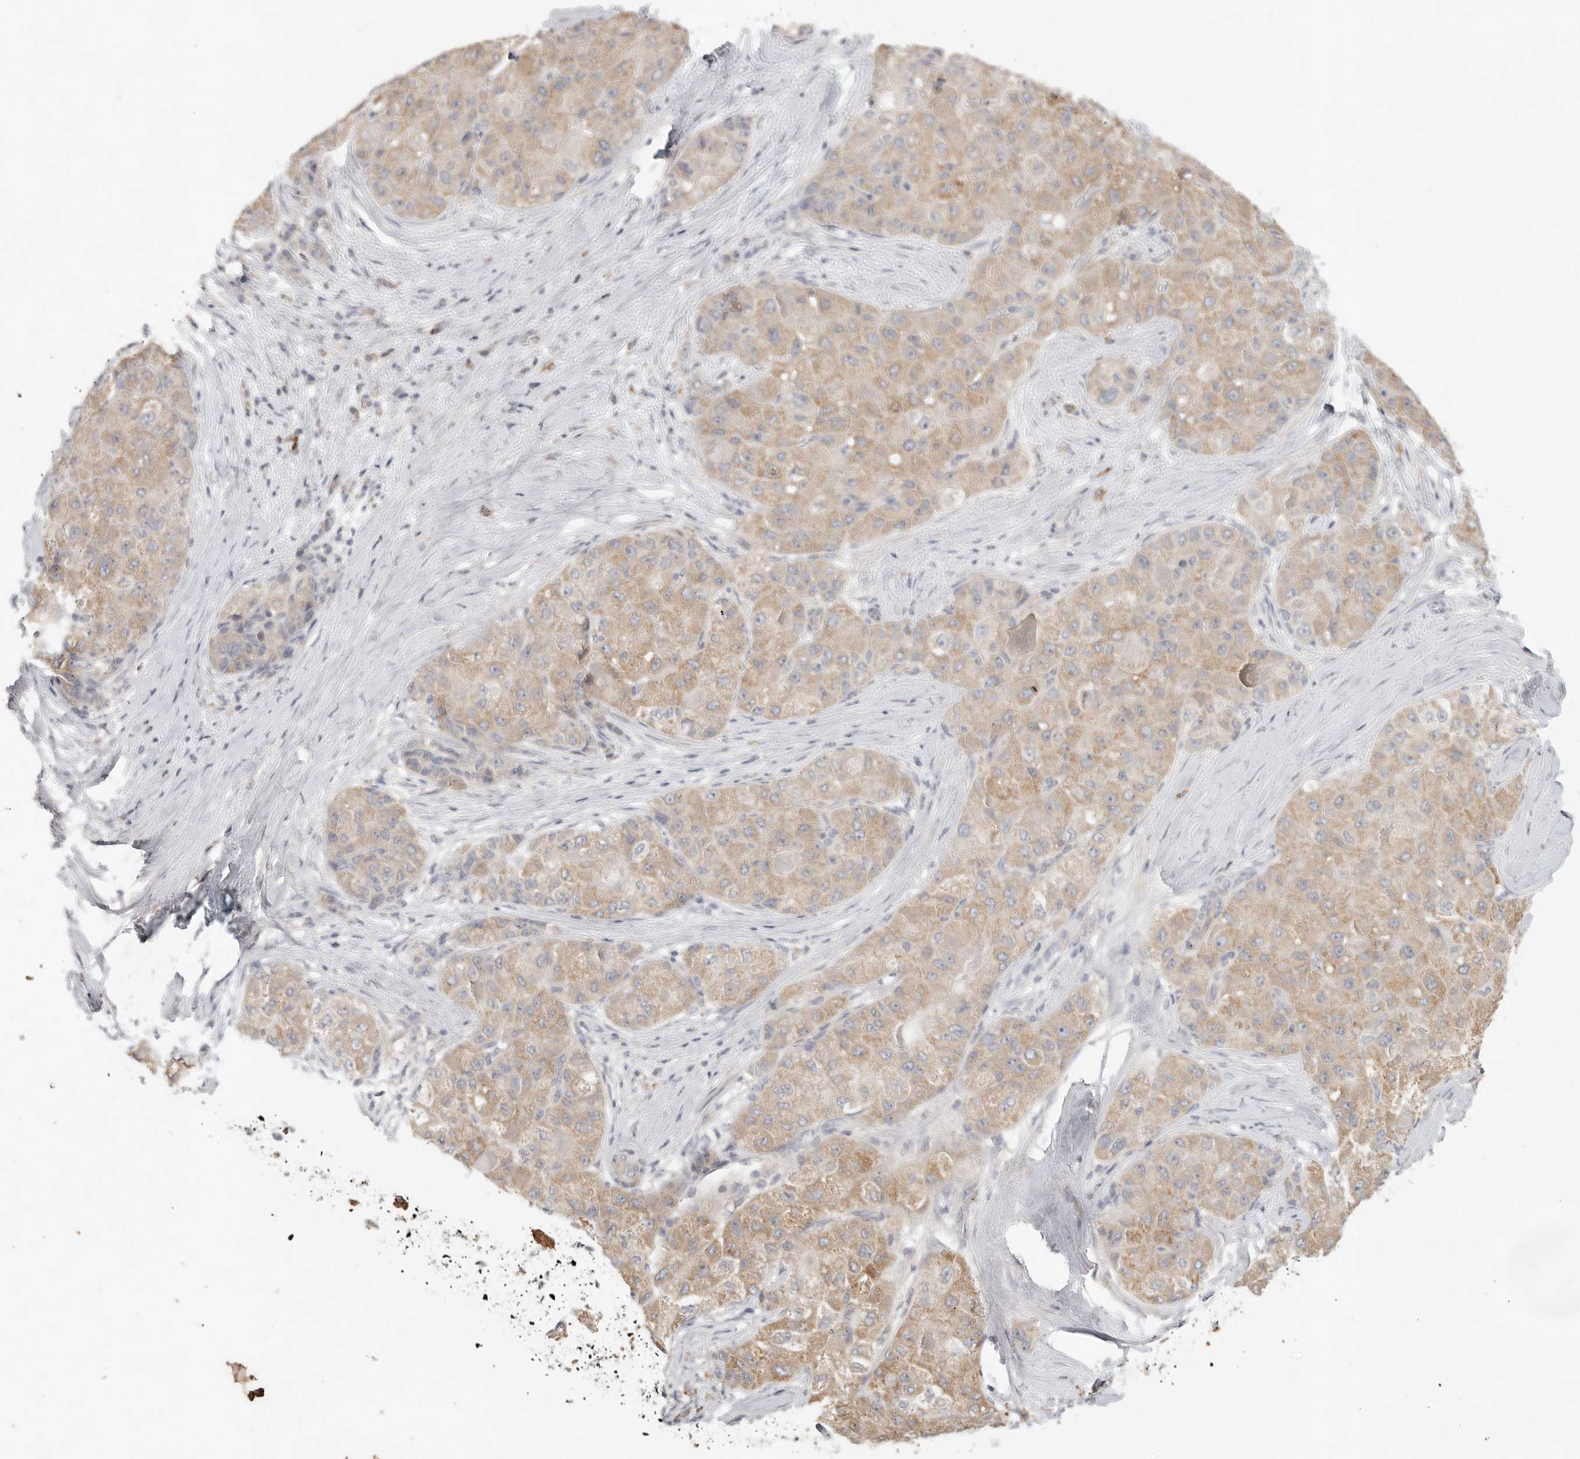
{"staining": {"intensity": "weak", "quantity": ">75%", "location": "cytoplasmic/membranous"}, "tissue": "liver cancer", "cell_type": "Tumor cells", "image_type": "cancer", "snomed": [{"axis": "morphology", "description": "Carcinoma, Hepatocellular, NOS"}, {"axis": "topography", "description": "Liver"}], "caption": "This is a photomicrograph of immunohistochemistry (IHC) staining of liver hepatocellular carcinoma, which shows weak staining in the cytoplasmic/membranous of tumor cells.", "gene": "SLC25A36", "patient": {"sex": "male", "age": 80}}